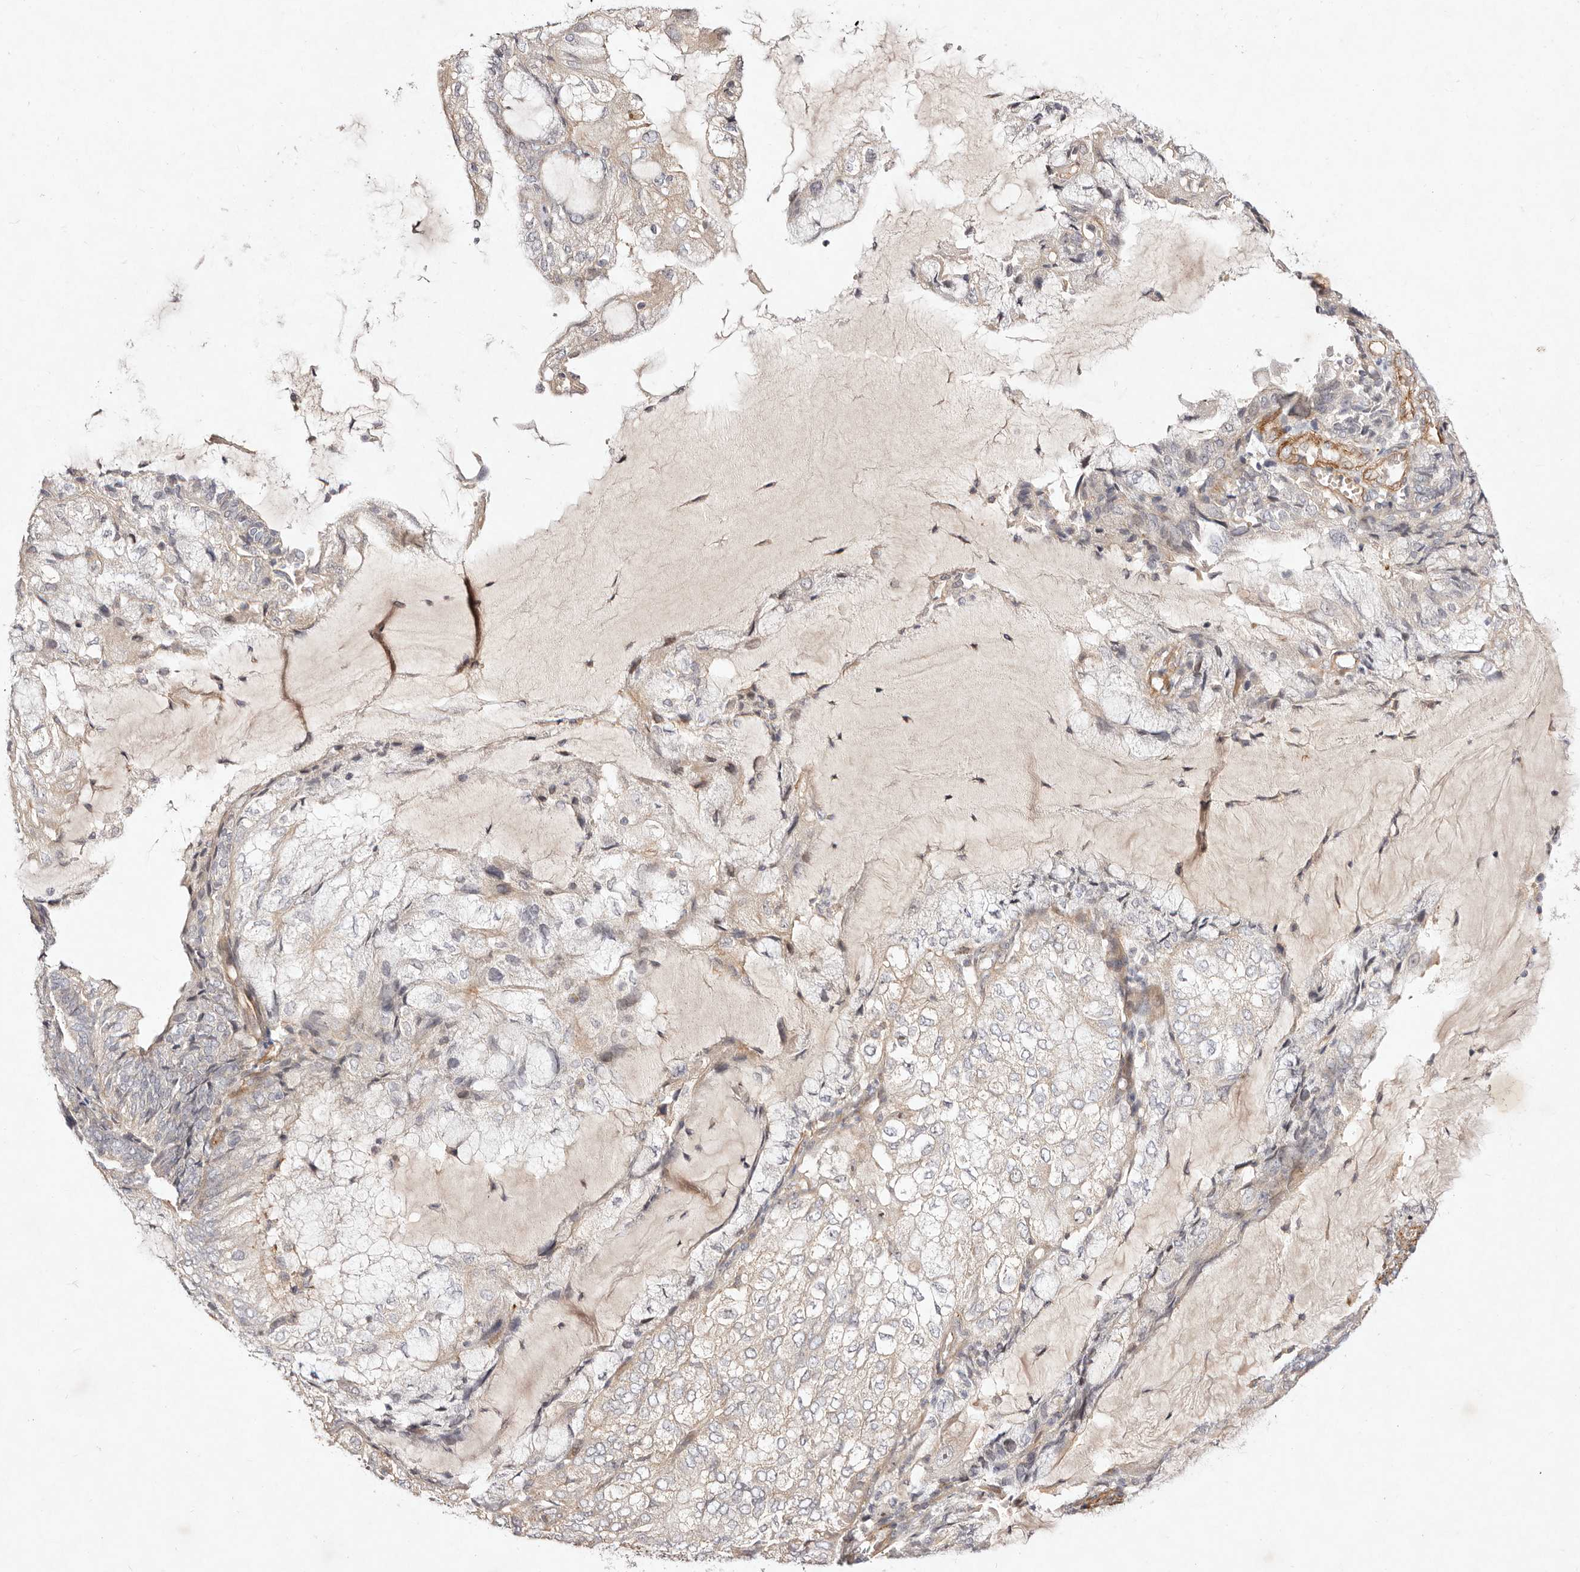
{"staining": {"intensity": "negative", "quantity": "none", "location": "none"}, "tissue": "endometrial cancer", "cell_type": "Tumor cells", "image_type": "cancer", "snomed": [{"axis": "morphology", "description": "Adenocarcinoma, NOS"}, {"axis": "topography", "description": "Endometrium"}], "caption": "The photomicrograph demonstrates no significant expression in tumor cells of endometrial cancer (adenocarcinoma).", "gene": "MTMR11", "patient": {"sex": "female", "age": 81}}